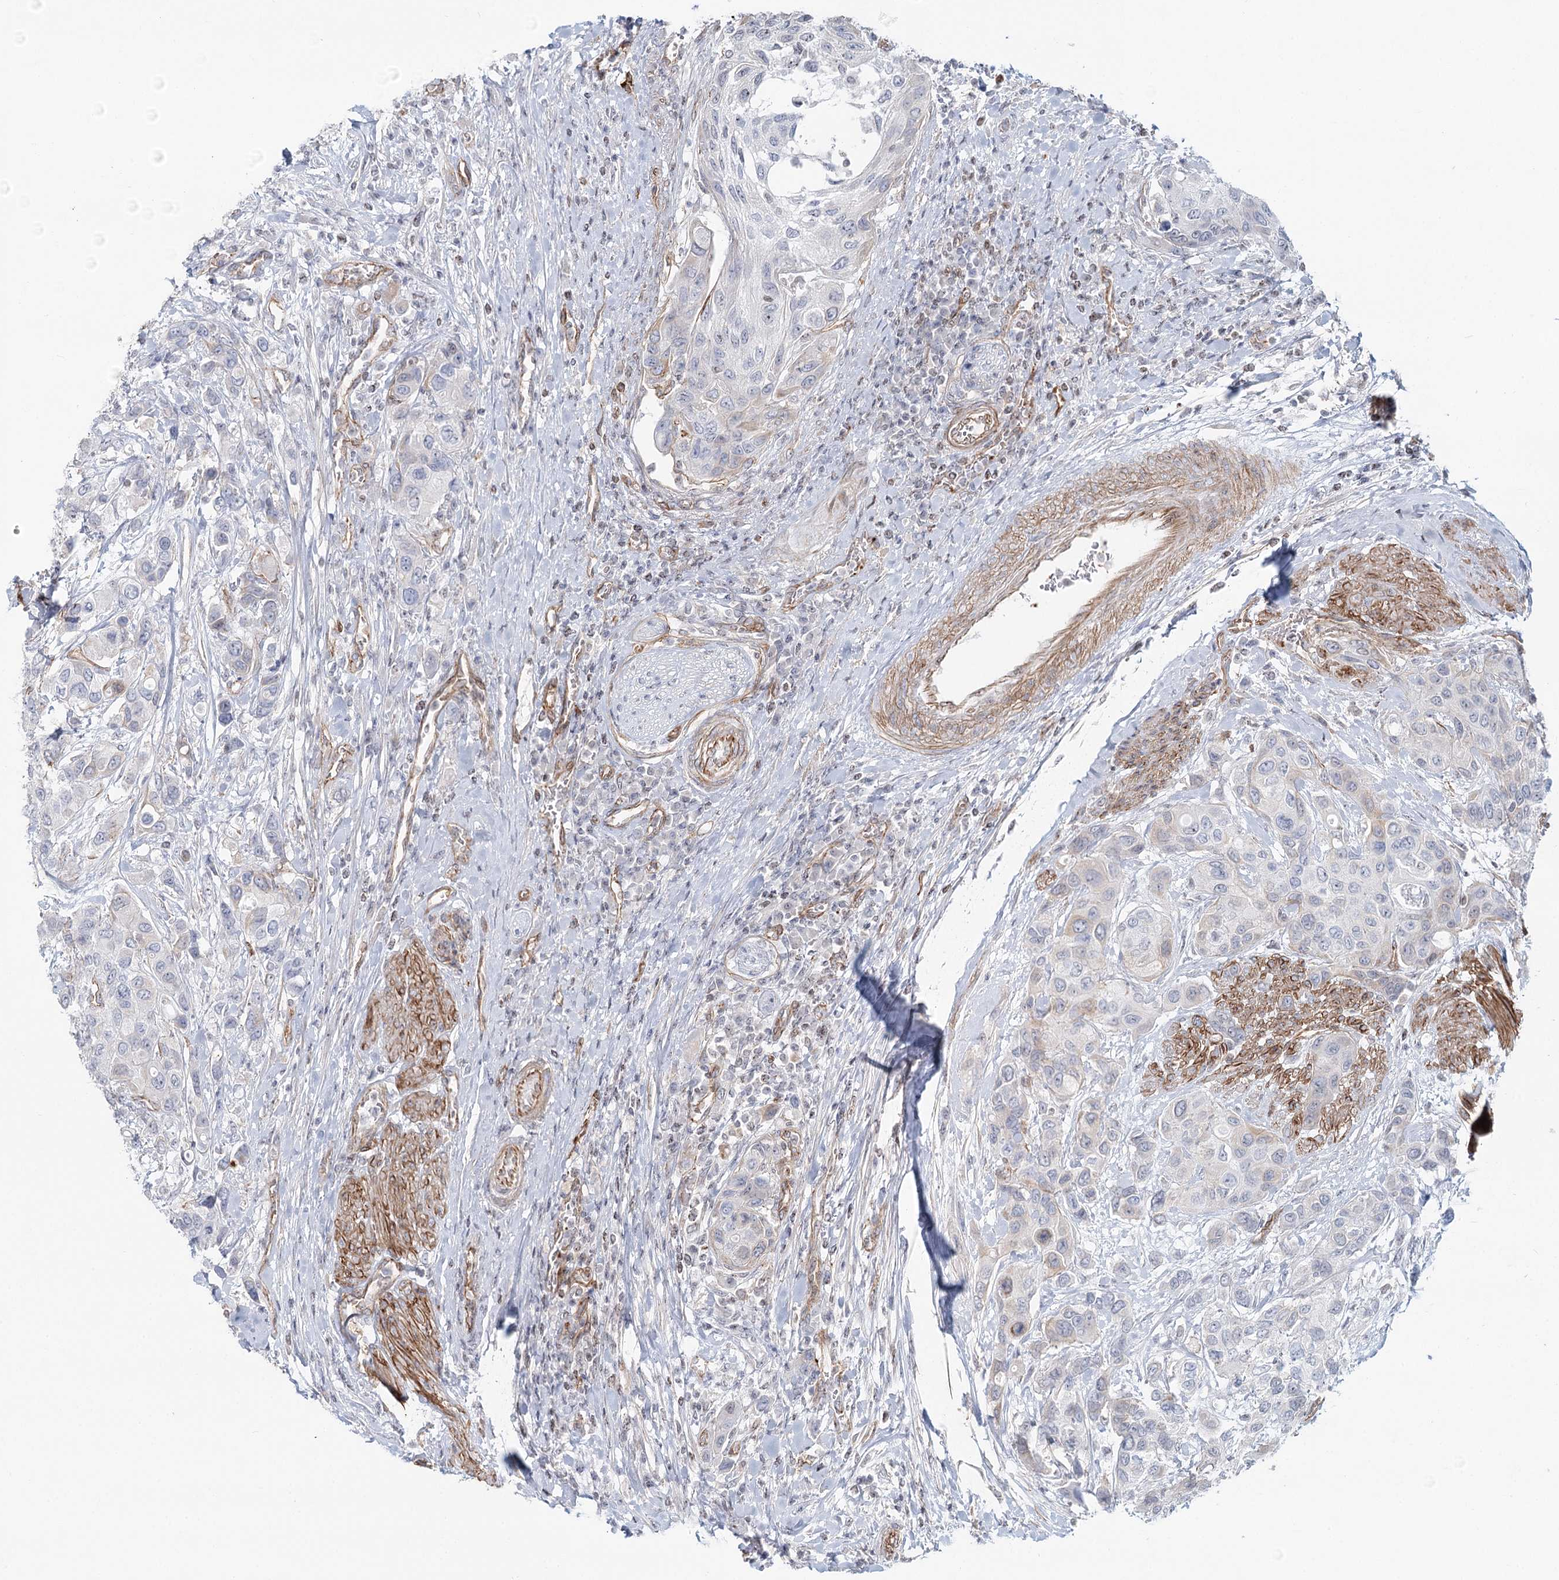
{"staining": {"intensity": "negative", "quantity": "none", "location": "none"}, "tissue": "urothelial cancer", "cell_type": "Tumor cells", "image_type": "cancer", "snomed": [{"axis": "morphology", "description": "Normal tissue, NOS"}, {"axis": "morphology", "description": "Urothelial carcinoma, High grade"}, {"axis": "topography", "description": "Vascular tissue"}, {"axis": "topography", "description": "Urinary bladder"}], "caption": "The image reveals no staining of tumor cells in urothelial carcinoma (high-grade).", "gene": "ZFYVE28", "patient": {"sex": "female", "age": 56}}